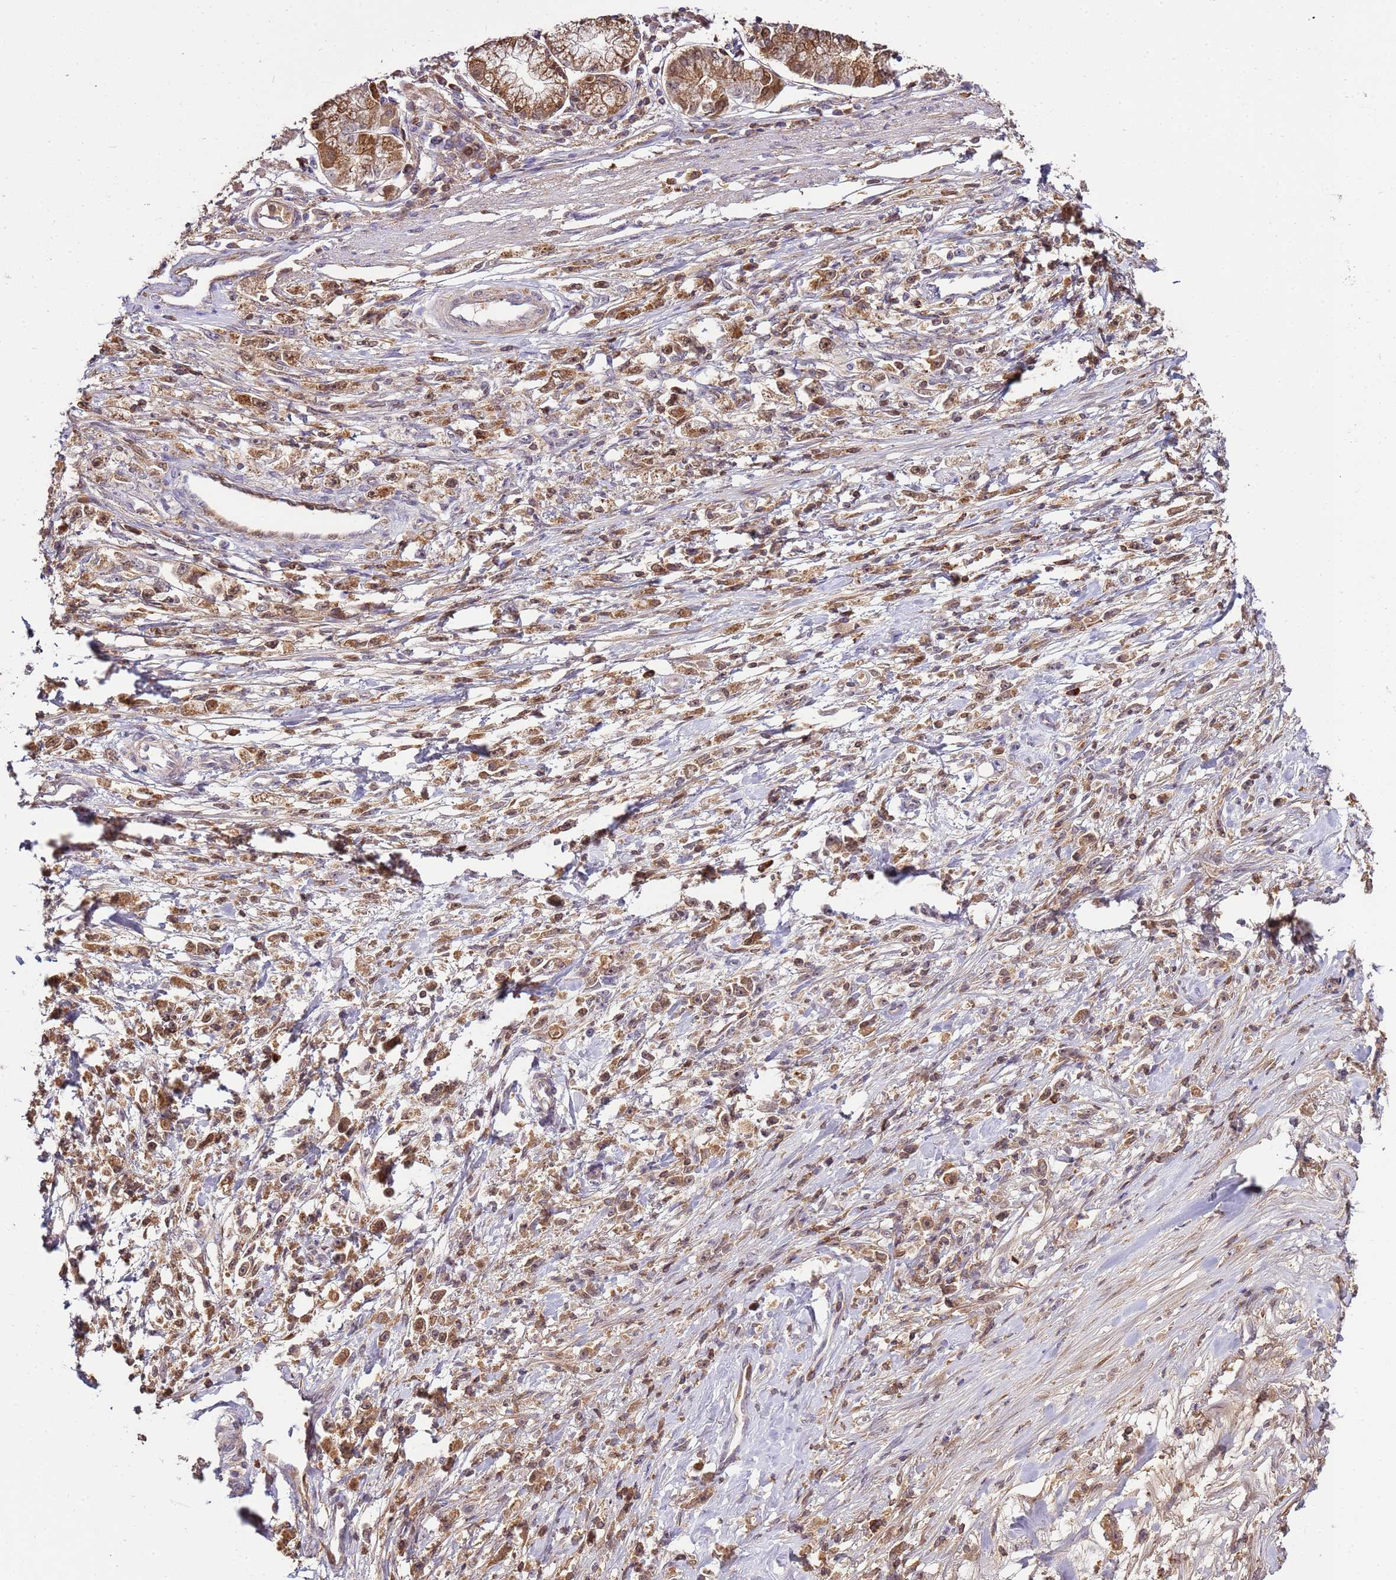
{"staining": {"intensity": "strong", "quantity": ">75%", "location": "cytoplasmic/membranous"}, "tissue": "stomach cancer", "cell_type": "Tumor cells", "image_type": "cancer", "snomed": [{"axis": "morphology", "description": "Adenocarcinoma, NOS"}, {"axis": "topography", "description": "Stomach"}], "caption": "This is an image of immunohistochemistry (IHC) staining of stomach adenocarcinoma, which shows strong positivity in the cytoplasmic/membranous of tumor cells.", "gene": "ZNF624", "patient": {"sex": "female", "age": 59}}